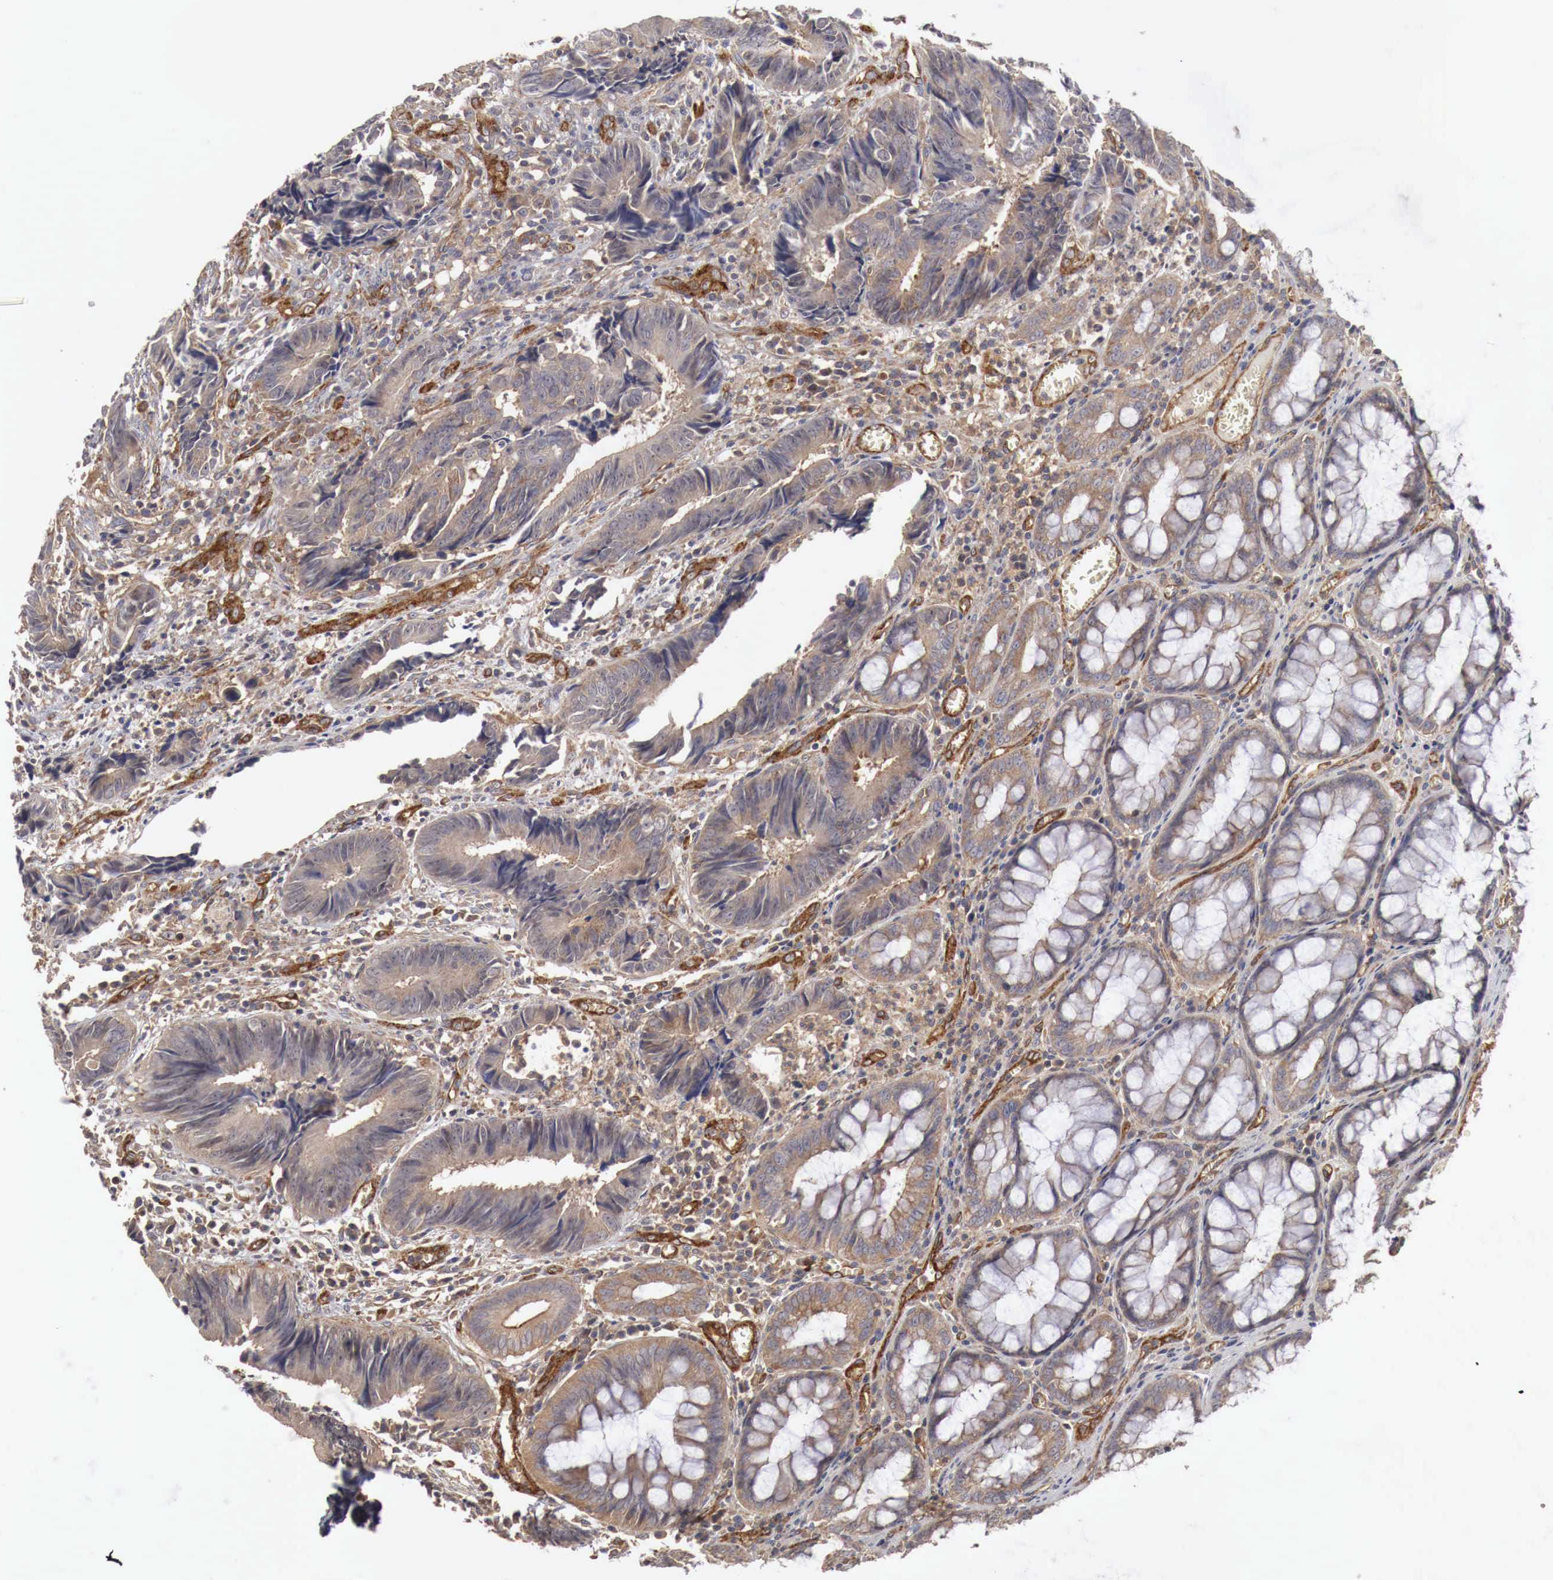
{"staining": {"intensity": "weak", "quantity": ">75%", "location": "cytoplasmic/membranous"}, "tissue": "colorectal cancer", "cell_type": "Tumor cells", "image_type": "cancer", "snomed": [{"axis": "morphology", "description": "Adenocarcinoma, NOS"}, {"axis": "topography", "description": "Rectum"}], "caption": "Tumor cells show low levels of weak cytoplasmic/membranous staining in approximately >75% of cells in adenocarcinoma (colorectal). The staining was performed using DAB (3,3'-diaminobenzidine), with brown indicating positive protein expression. Nuclei are stained blue with hematoxylin.", "gene": "ARMCX4", "patient": {"sex": "female", "age": 98}}